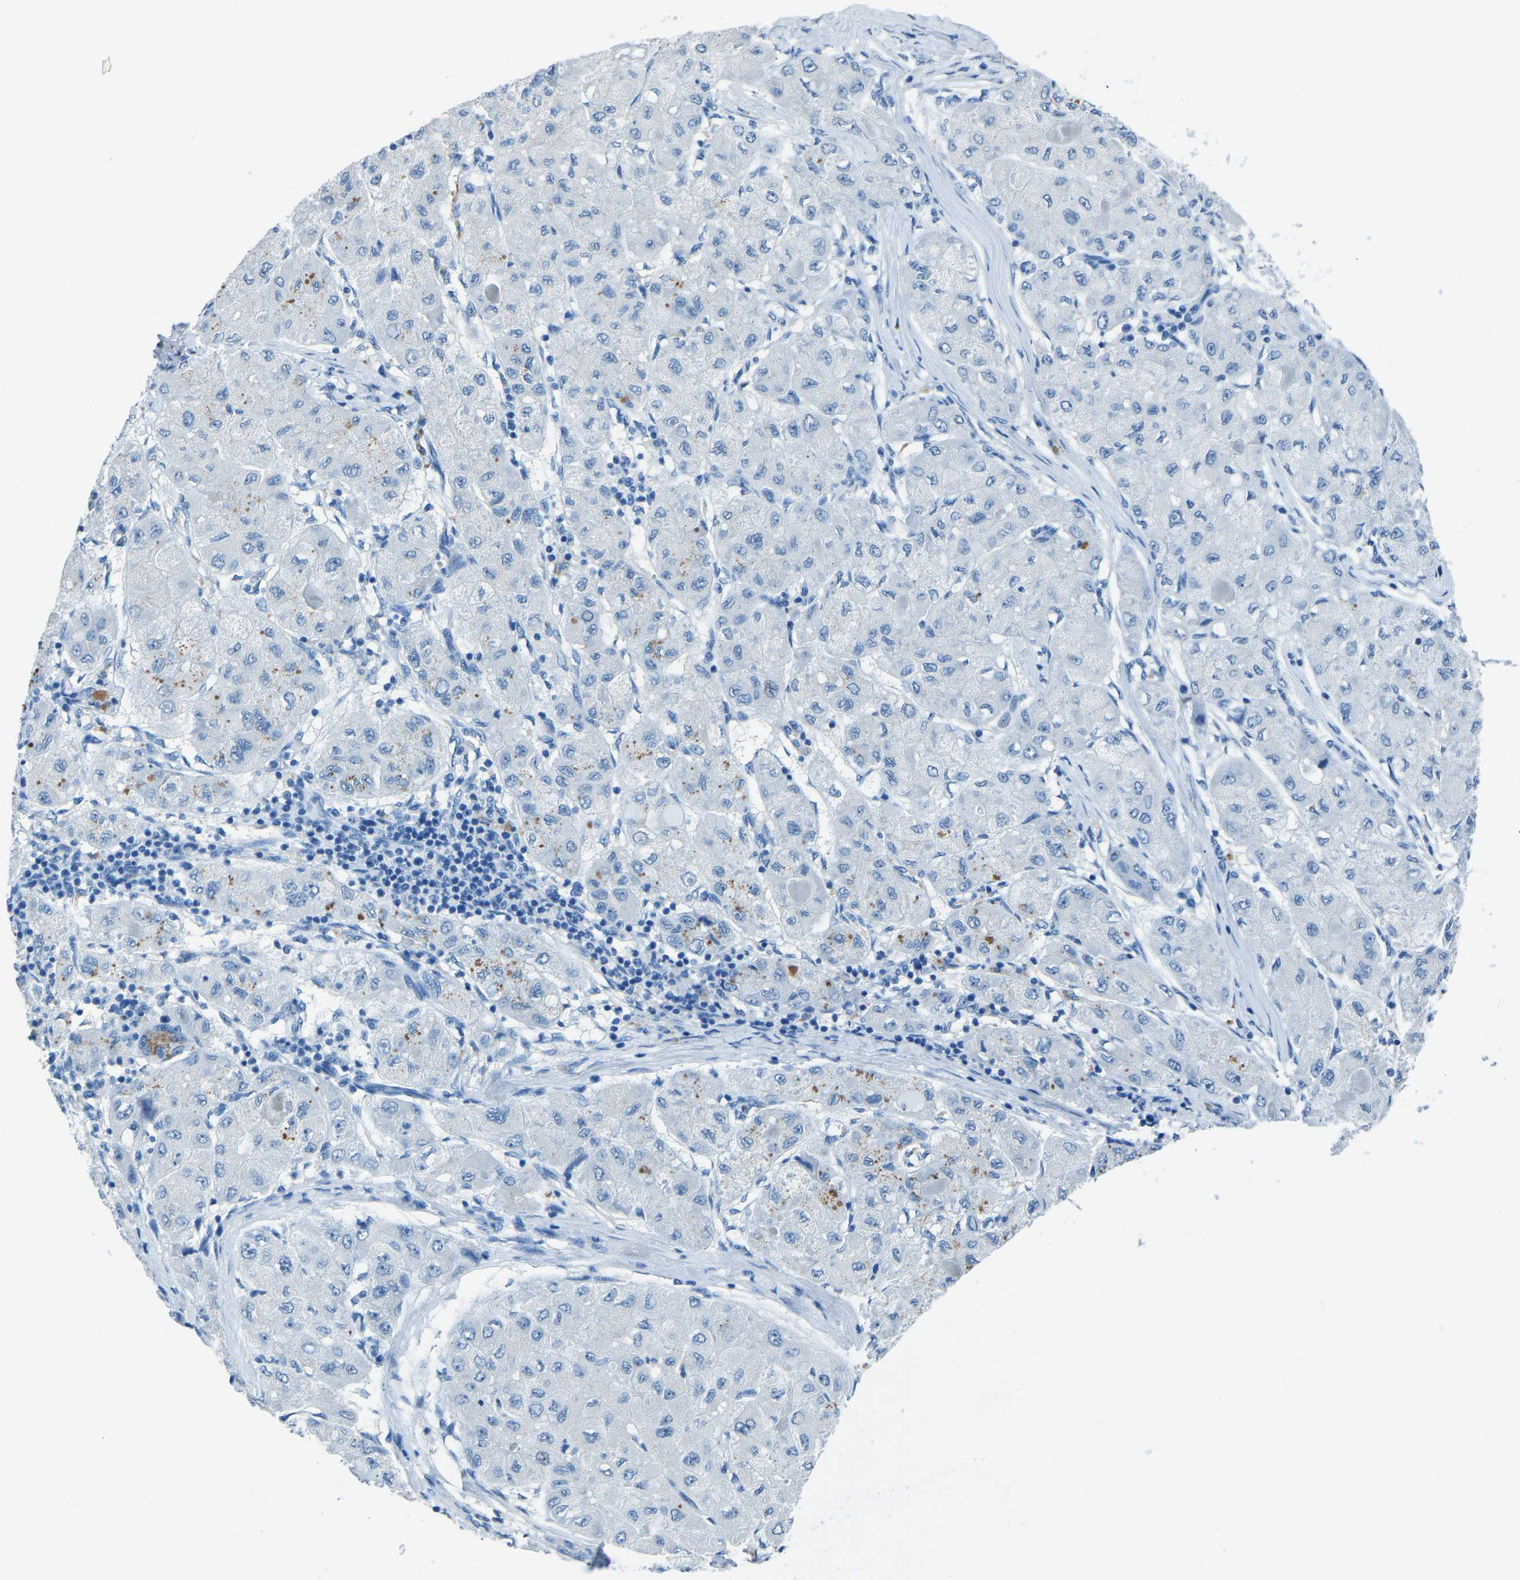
{"staining": {"intensity": "negative", "quantity": "none", "location": "none"}, "tissue": "liver cancer", "cell_type": "Tumor cells", "image_type": "cancer", "snomed": [{"axis": "morphology", "description": "Carcinoma, Hepatocellular, NOS"}, {"axis": "topography", "description": "Liver"}], "caption": "An IHC micrograph of hepatocellular carcinoma (liver) is shown. There is no staining in tumor cells of hepatocellular carcinoma (liver).", "gene": "MYH8", "patient": {"sex": "male", "age": 80}}